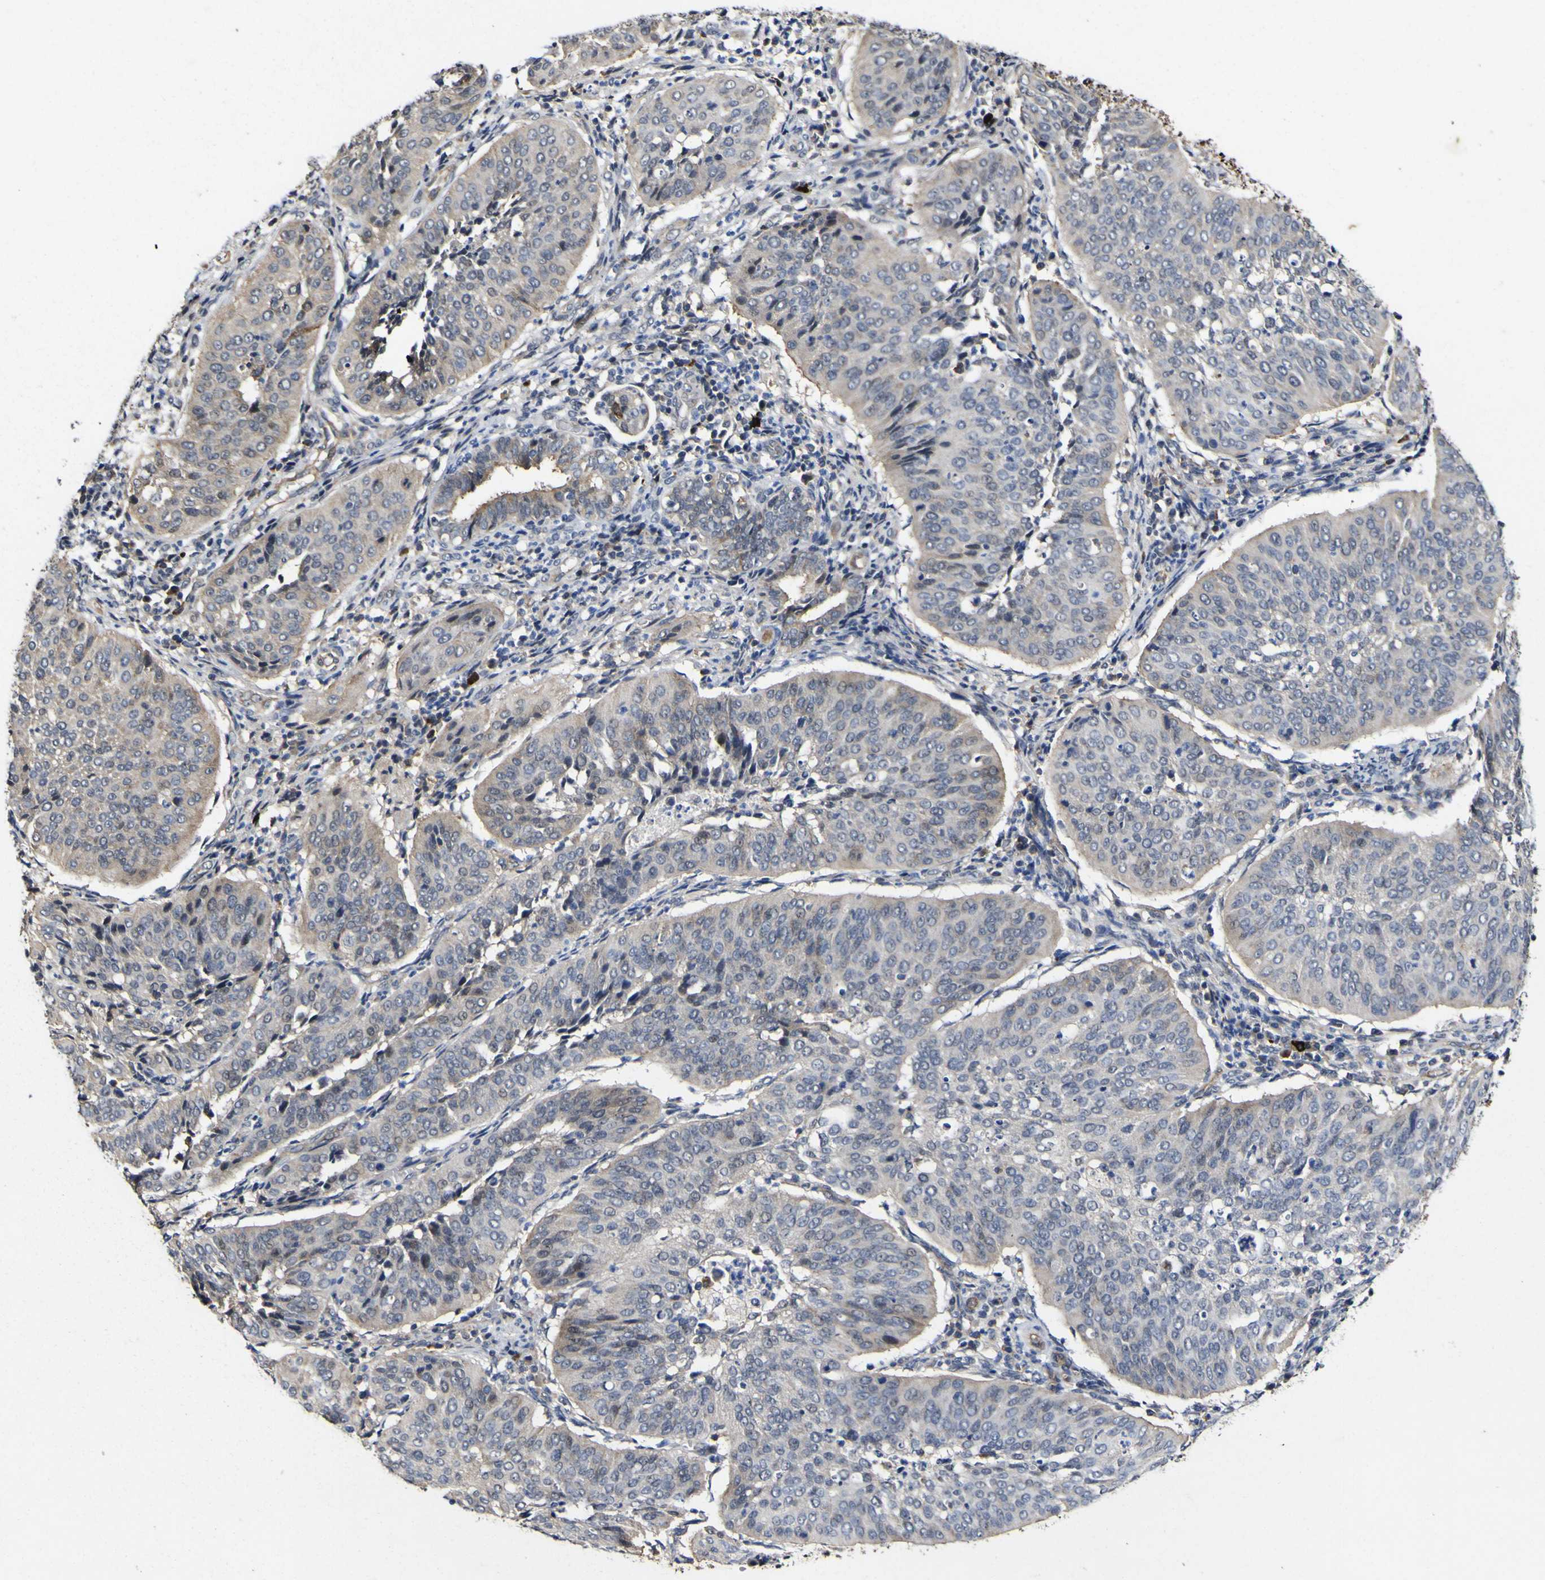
{"staining": {"intensity": "negative", "quantity": "none", "location": "none"}, "tissue": "cervical cancer", "cell_type": "Tumor cells", "image_type": "cancer", "snomed": [{"axis": "morphology", "description": "Normal tissue, NOS"}, {"axis": "morphology", "description": "Squamous cell carcinoma, NOS"}, {"axis": "topography", "description": "Cervix"}], "caption": "This is an immunohistochemistry histopathology image of human cervical cancer (squamous cell carcinoma). There is no staining in tumor cells.", "gene": "CCL2", "patient": {"sex": "female", "age": 39}}